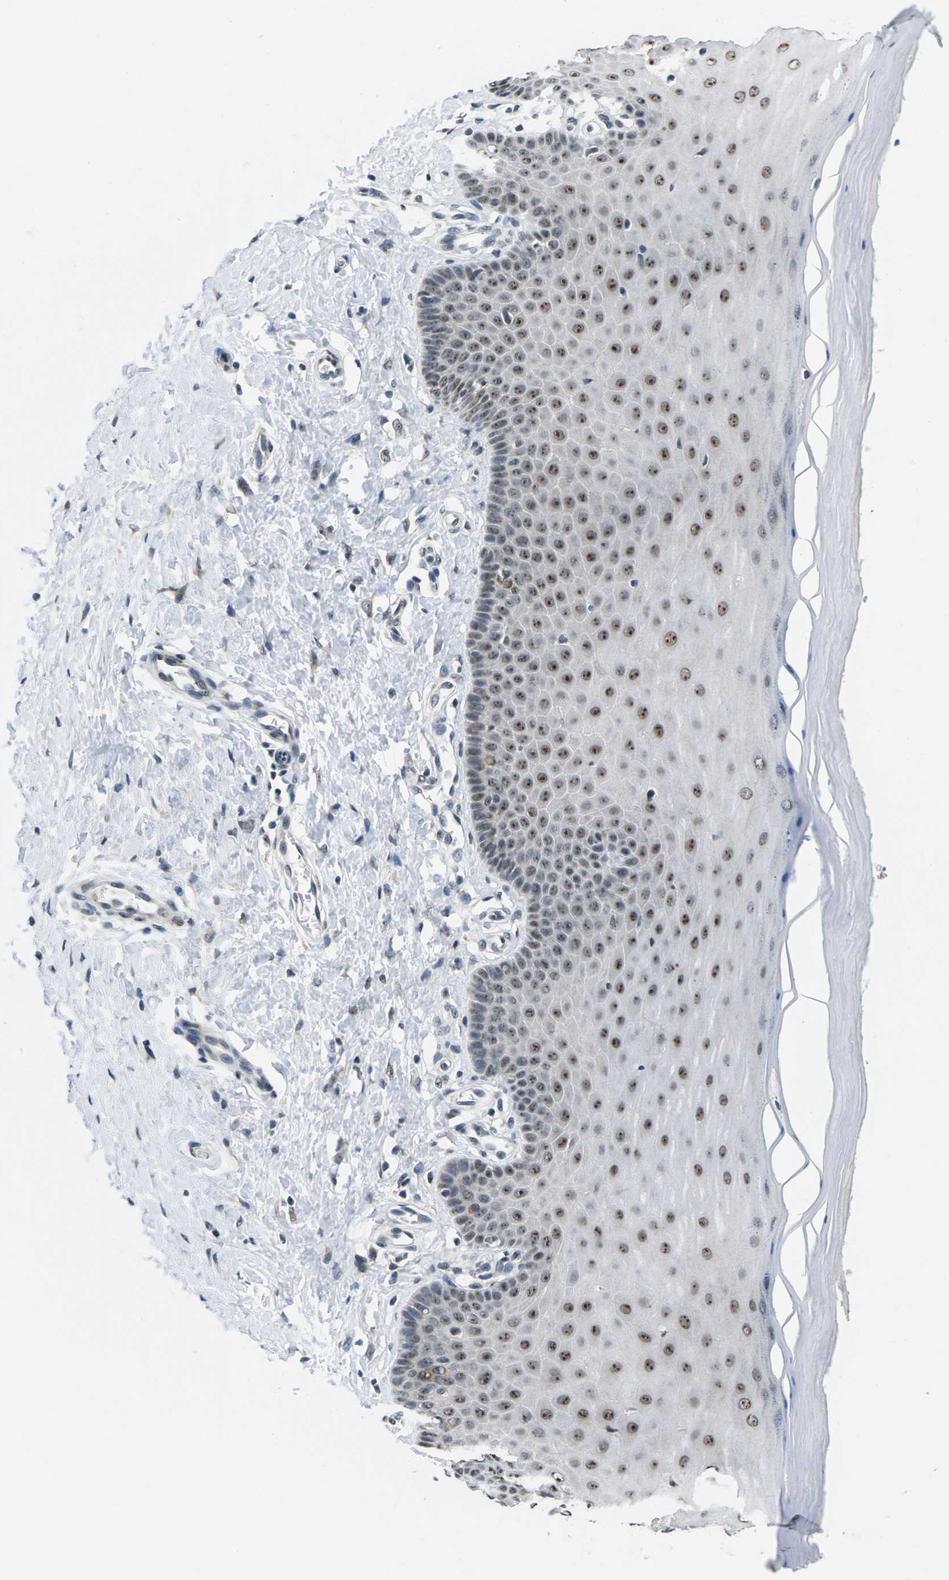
{"staining": {"intensity": "moderate", "quantity": "25%-75%", "location": "cytoplasmic/membranous,nuclear"}, "tissue": "cervix", "cell_type": "Glandular cells", "image_type": "normal", "snomed": [{"axis": "morphology", "description": "Normal tissue, NOS"}, {"axis": "topography", "description": "Cervix"}], "caption": "Protein expression analysis of normal human cervix reveals moderate cytoplasmic/membranous,nuclear expression in approximately 25%-75% of glandular cells. (Stains: DAB (3,3'-diaminobenzidine) in brown, nuclei in blue, Microscopy: brightfield microscopy at high magnification).", "gene": "NSRP1", "patient": {"sex": "female", "age": 55}}